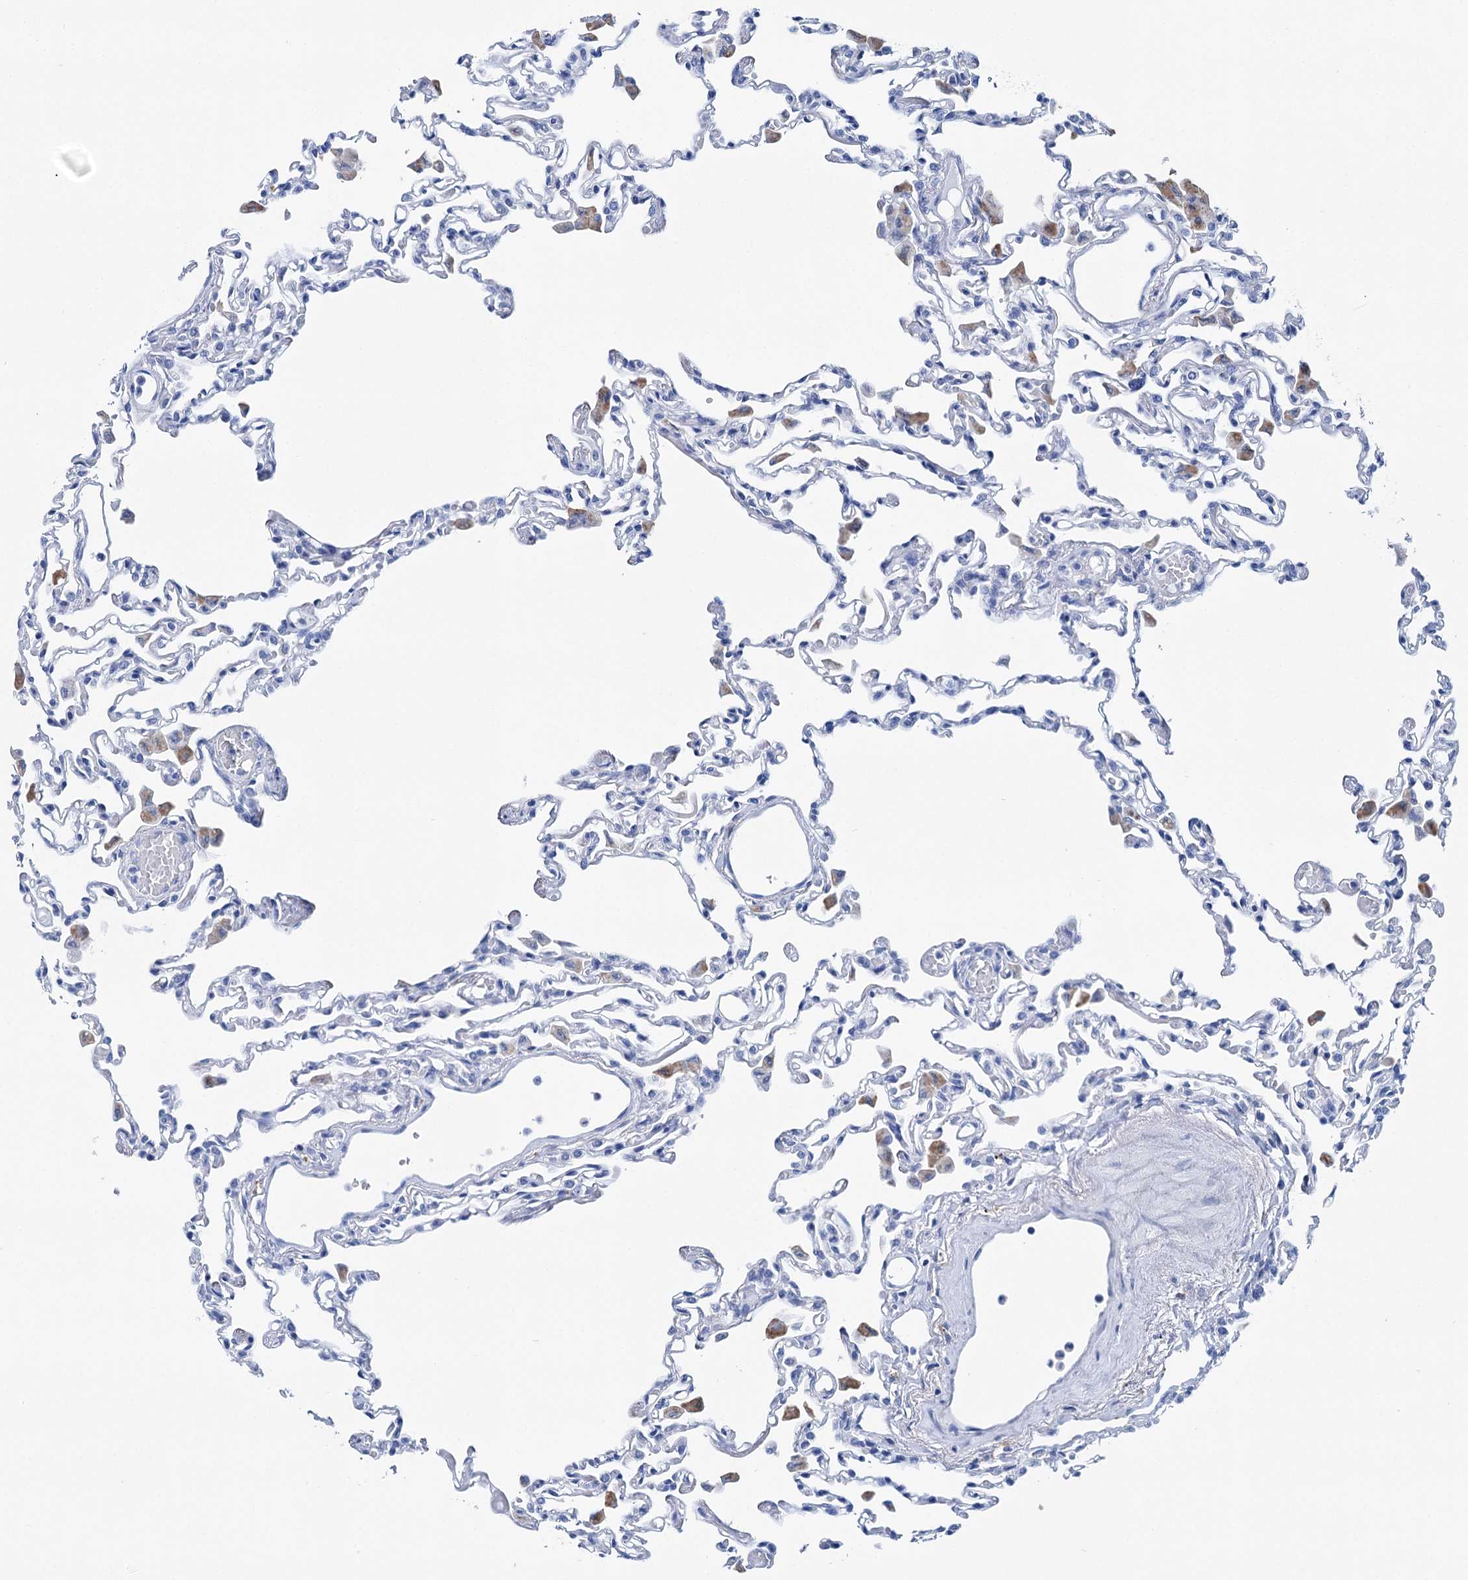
{"staining": {"intensity": "negative", "quantity": "none", "location": "none"}, "tissue": "lung", "cell_type": "Alveolar cells", "image_type": "normal", "snomed": [{"axis": "morphology", "description": "Normal tissue, NOS"}, {"axis": "topography", "description": "Bronchus"}, {"axis": "topography", "description": "Lung"}], "caption": "This photomicrograph is of unremarkable lung stained with immunohistochemistry to label a protein in brown with the nuclei are counter-stained blue. There is no positivity in alveolar cells.", "gene": "BRINP1", "patient": {"sex": "female", "age": 49}}